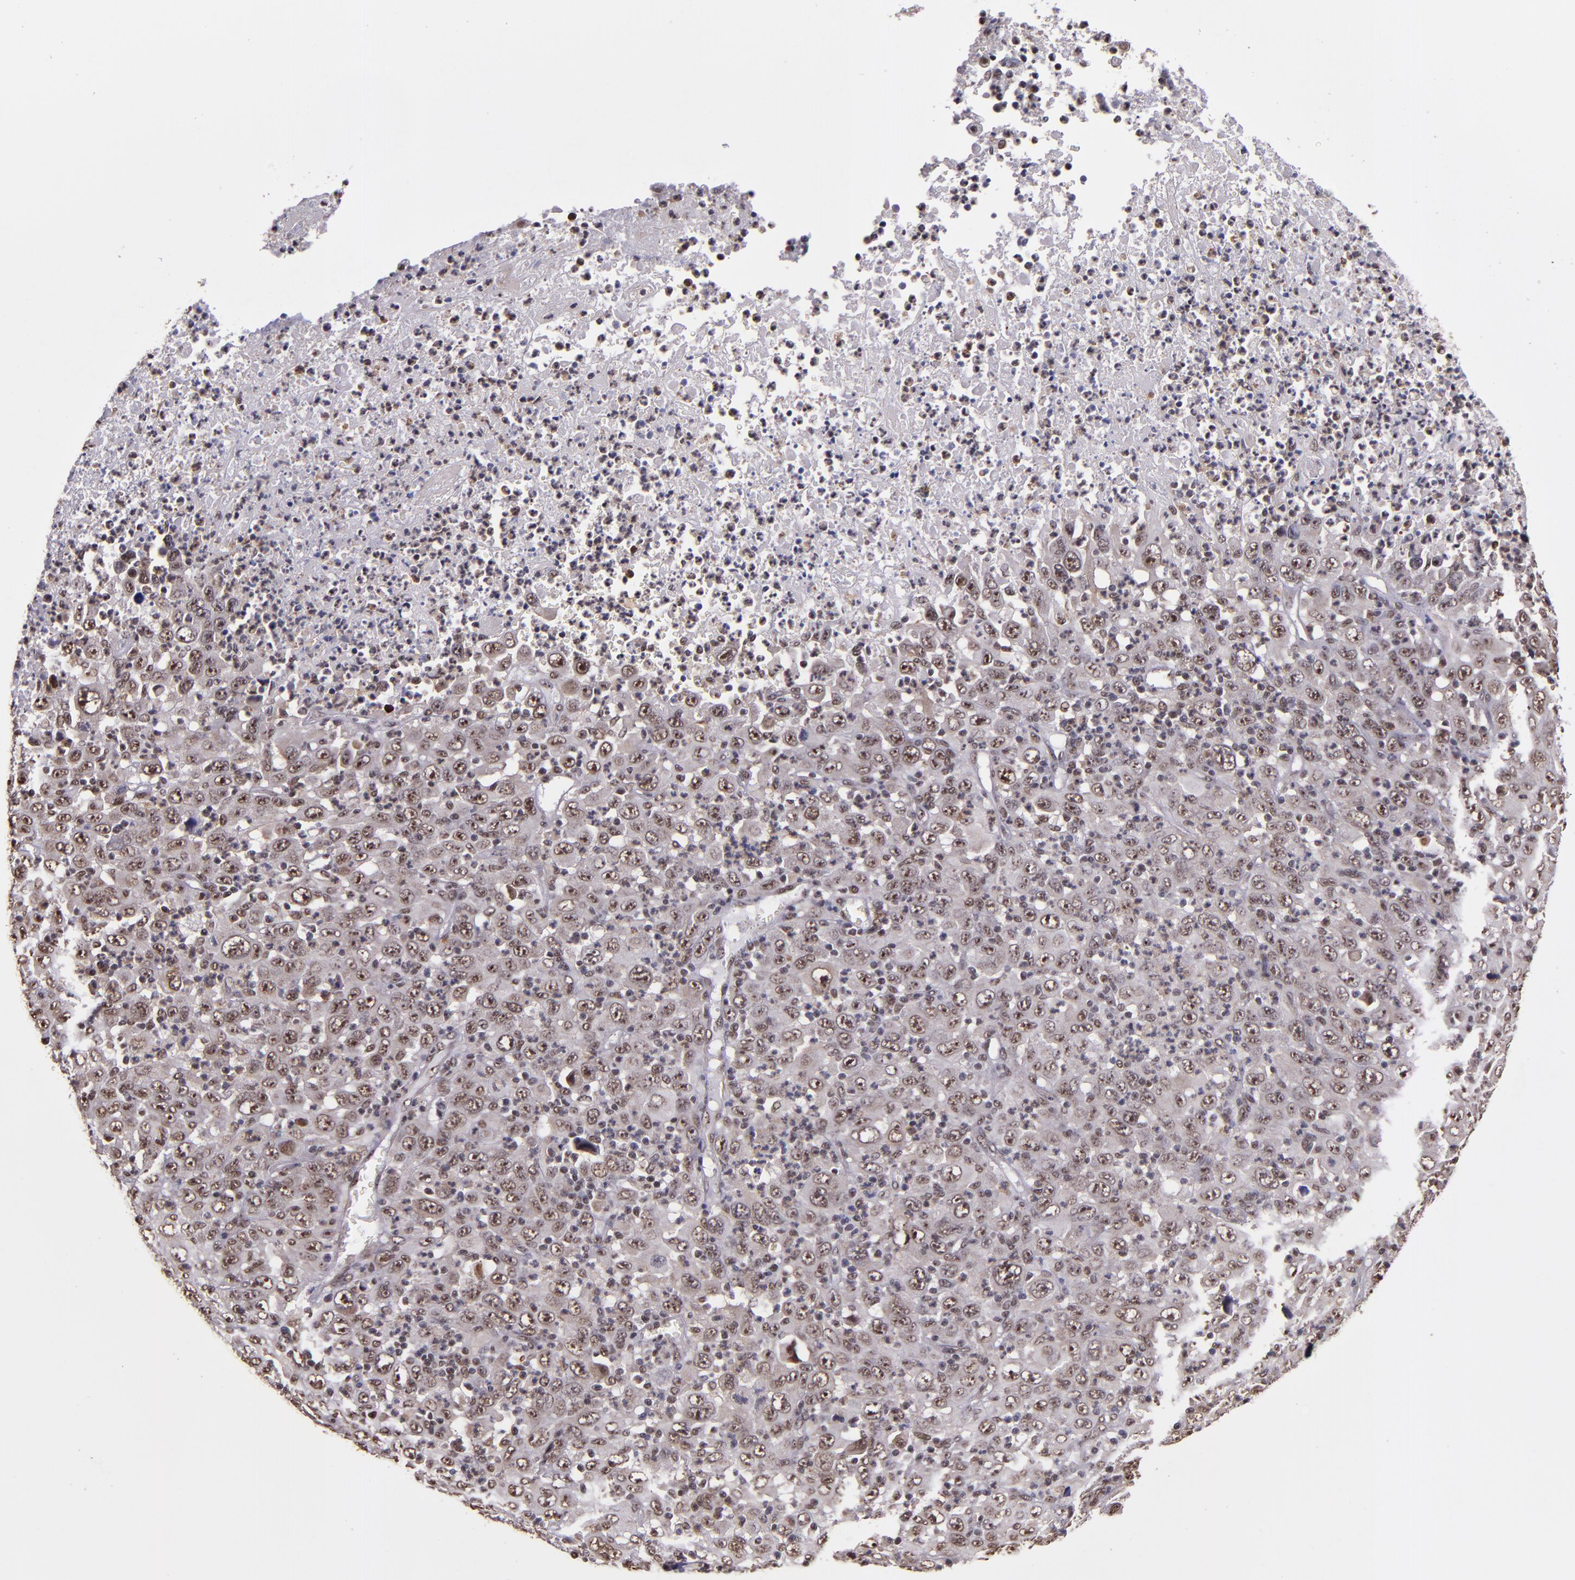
{"staining": {"intensity": "moderate", "quantity": "25%-75%", "location": "cytoplasmic/membranous,nuclear"}, "tissue": "melanoma", "cell_type": "Tumor cells", "image_type": "cancer", "snomed": [{"axis": "morphology", "description": "Malignant melanoma, Metastatic site"}, {"axis": "topography", "description": "Skin"}], "caption": "Protein expression analysis of human melanoma reveals moderate cytoplasmic/membranous and nuclear expression in approximately 25%-75% of tumor cells. (DAB (3,3'-diaminobenzidine) = brown stain, brightfield microscopy at high magnification).", "gene": "CECR2", "patient": {"sex": "female", "age": 56}}